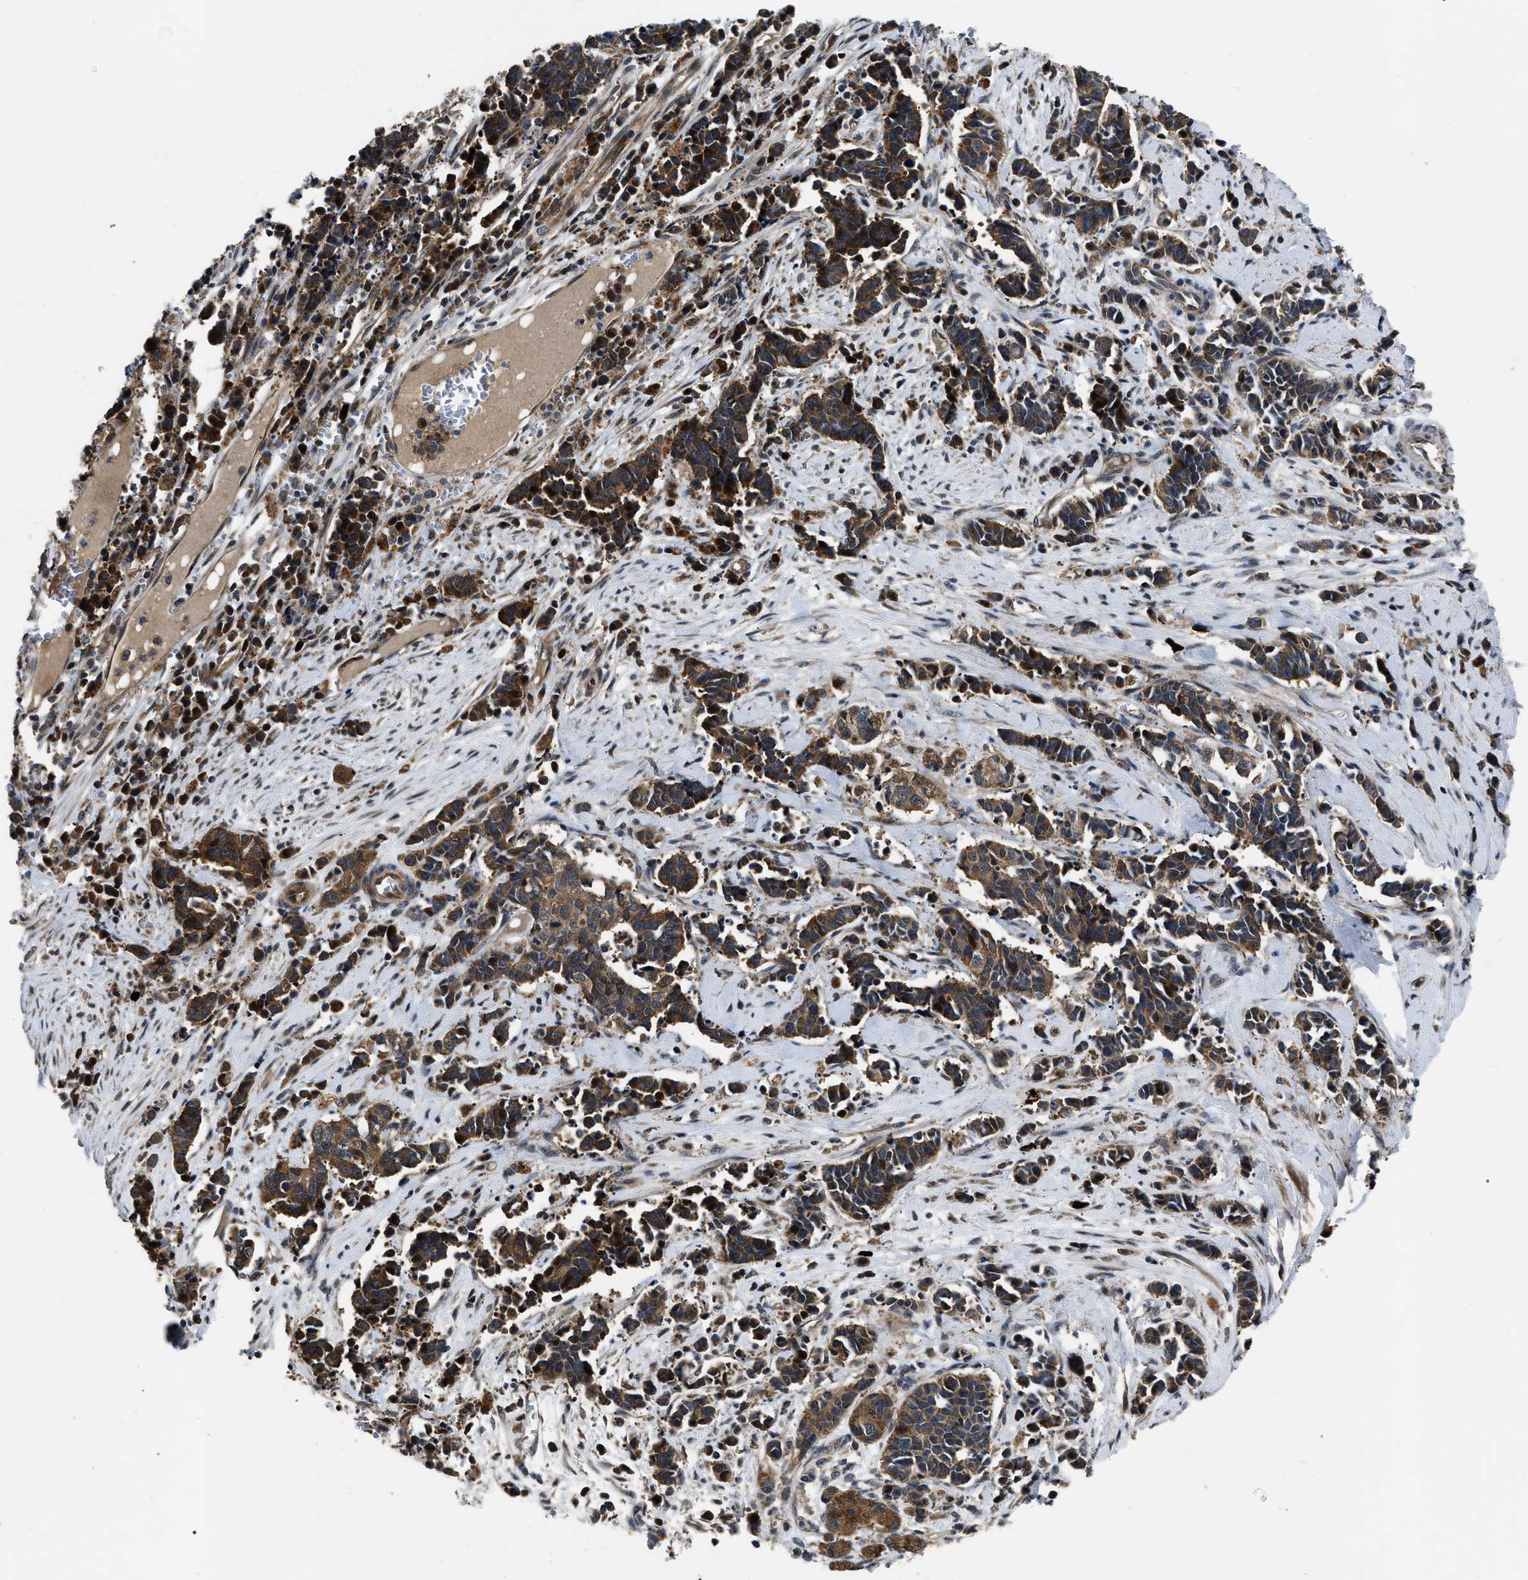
{"staining": {"intensity": "strong", "quantity": ">75%", "location": "cytoplasmic/membranous"}, "tissue": "cervical cancer", "cell_type": "Tumor cells", "image_type": "cancer", "snomed": [{"axis": "morphology", "description": "Squamous cell carcinoma, NOS"}, {"axis": "topography", "description": "Cervix"}], "caption": "A high-resolution histopathology image shows IHC staining of cervical cancer (squamous cell carcinoma), which reveals strong cytoplasmic/membranous staining in about >75% of tumor cells.", "gene": "PPWD1", "patient": {"sex": "female", "age": 35}}